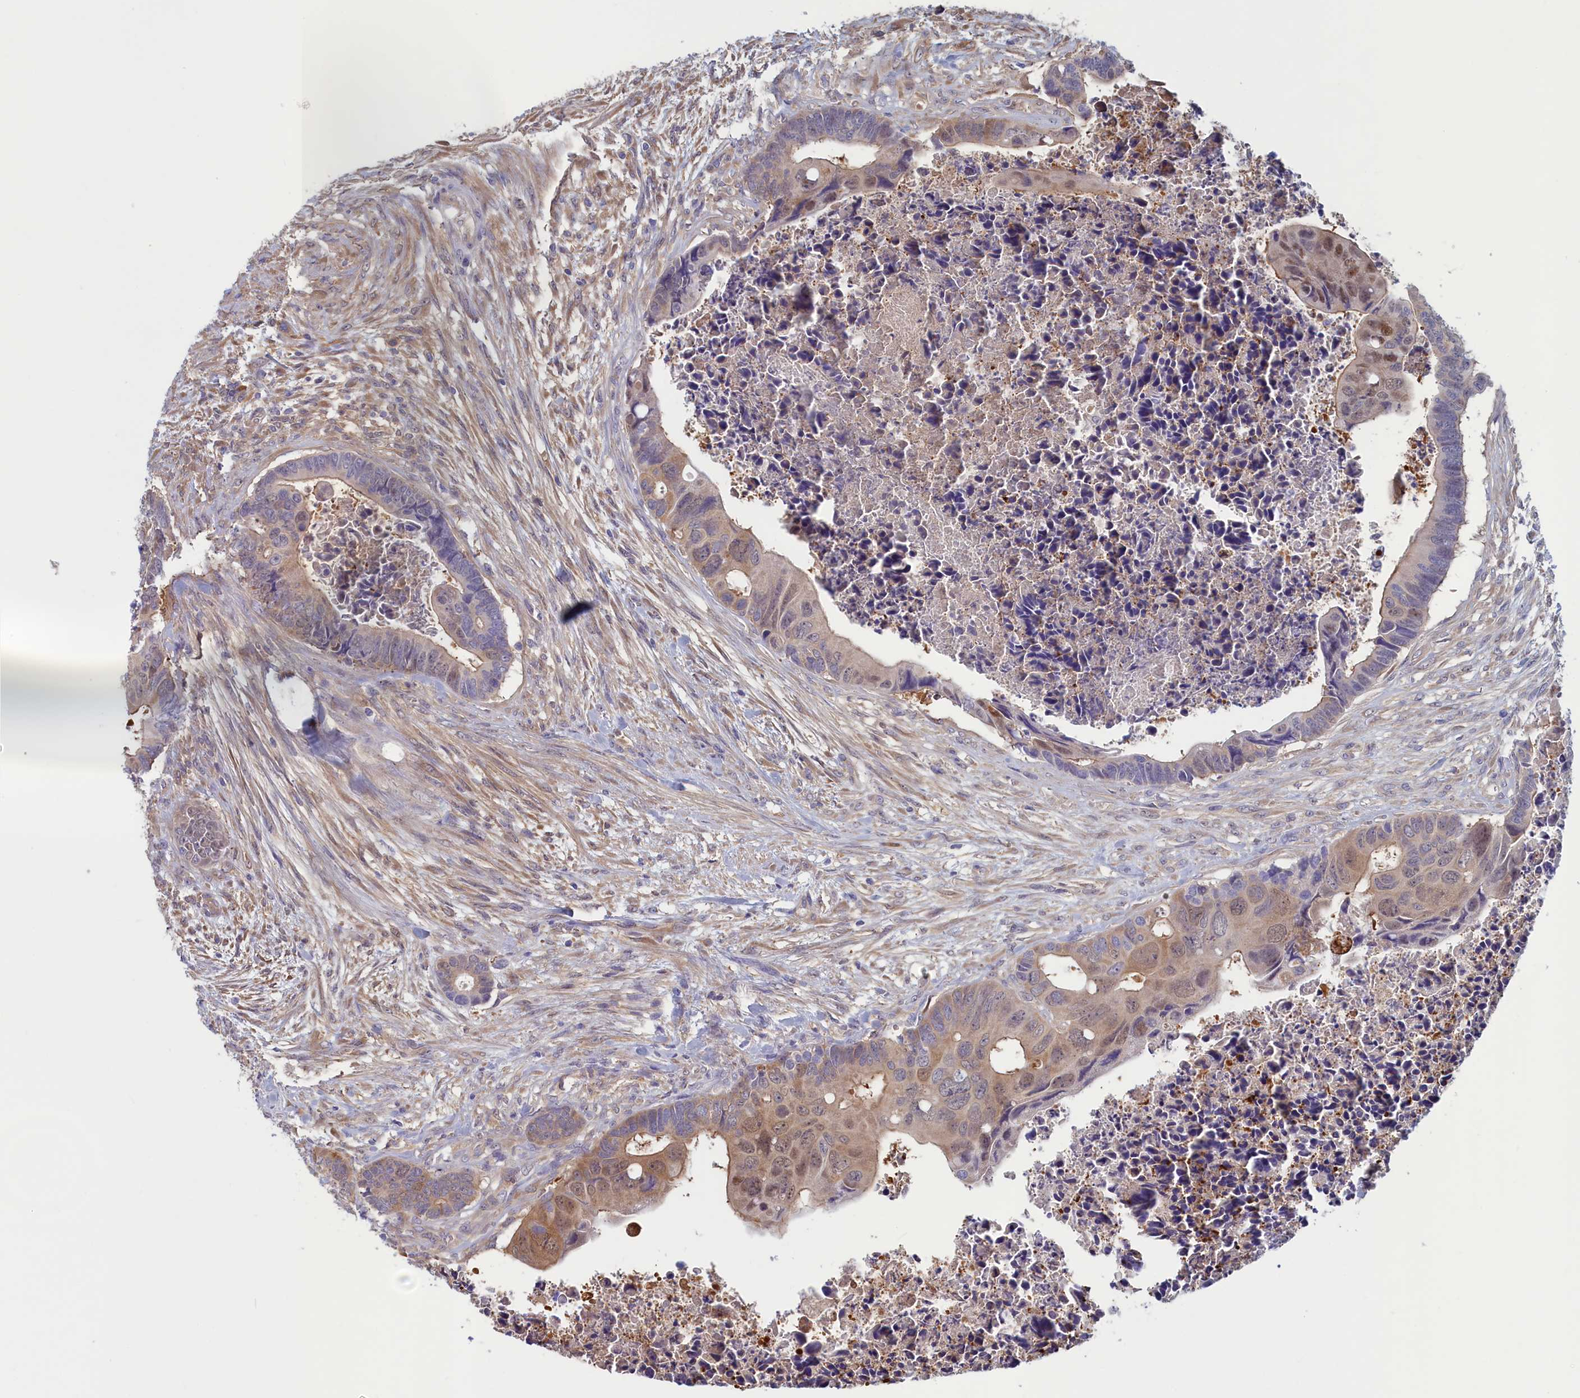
{"staining": {"intensity": "moderate", "quantity": "25%-75%", "location": "cytoplasmic/membranous,nuclear"}, "tissue": "colorectal cancer", "cell_type": "Tumor cells", "image_type": "cancer", "snomed": [{"axis": "morphology", "description": "Adenocarcinoma, NOS"}, {"axis": "topography", "description": "Rectum"}], "caption": "IHC histopathology image of neoplastic tissue: human colorectal adenocarcinoma stained using IHC shows medium levels of moderate protein expression localized specifically in the cytoplasmic/membranous and nuclear of tumor cells, appearing as a cytoplasmic/membranous and nuclear brown color.", "gene": "SYNDIG1L", "patient": {"sex": "female", "age": 78}}